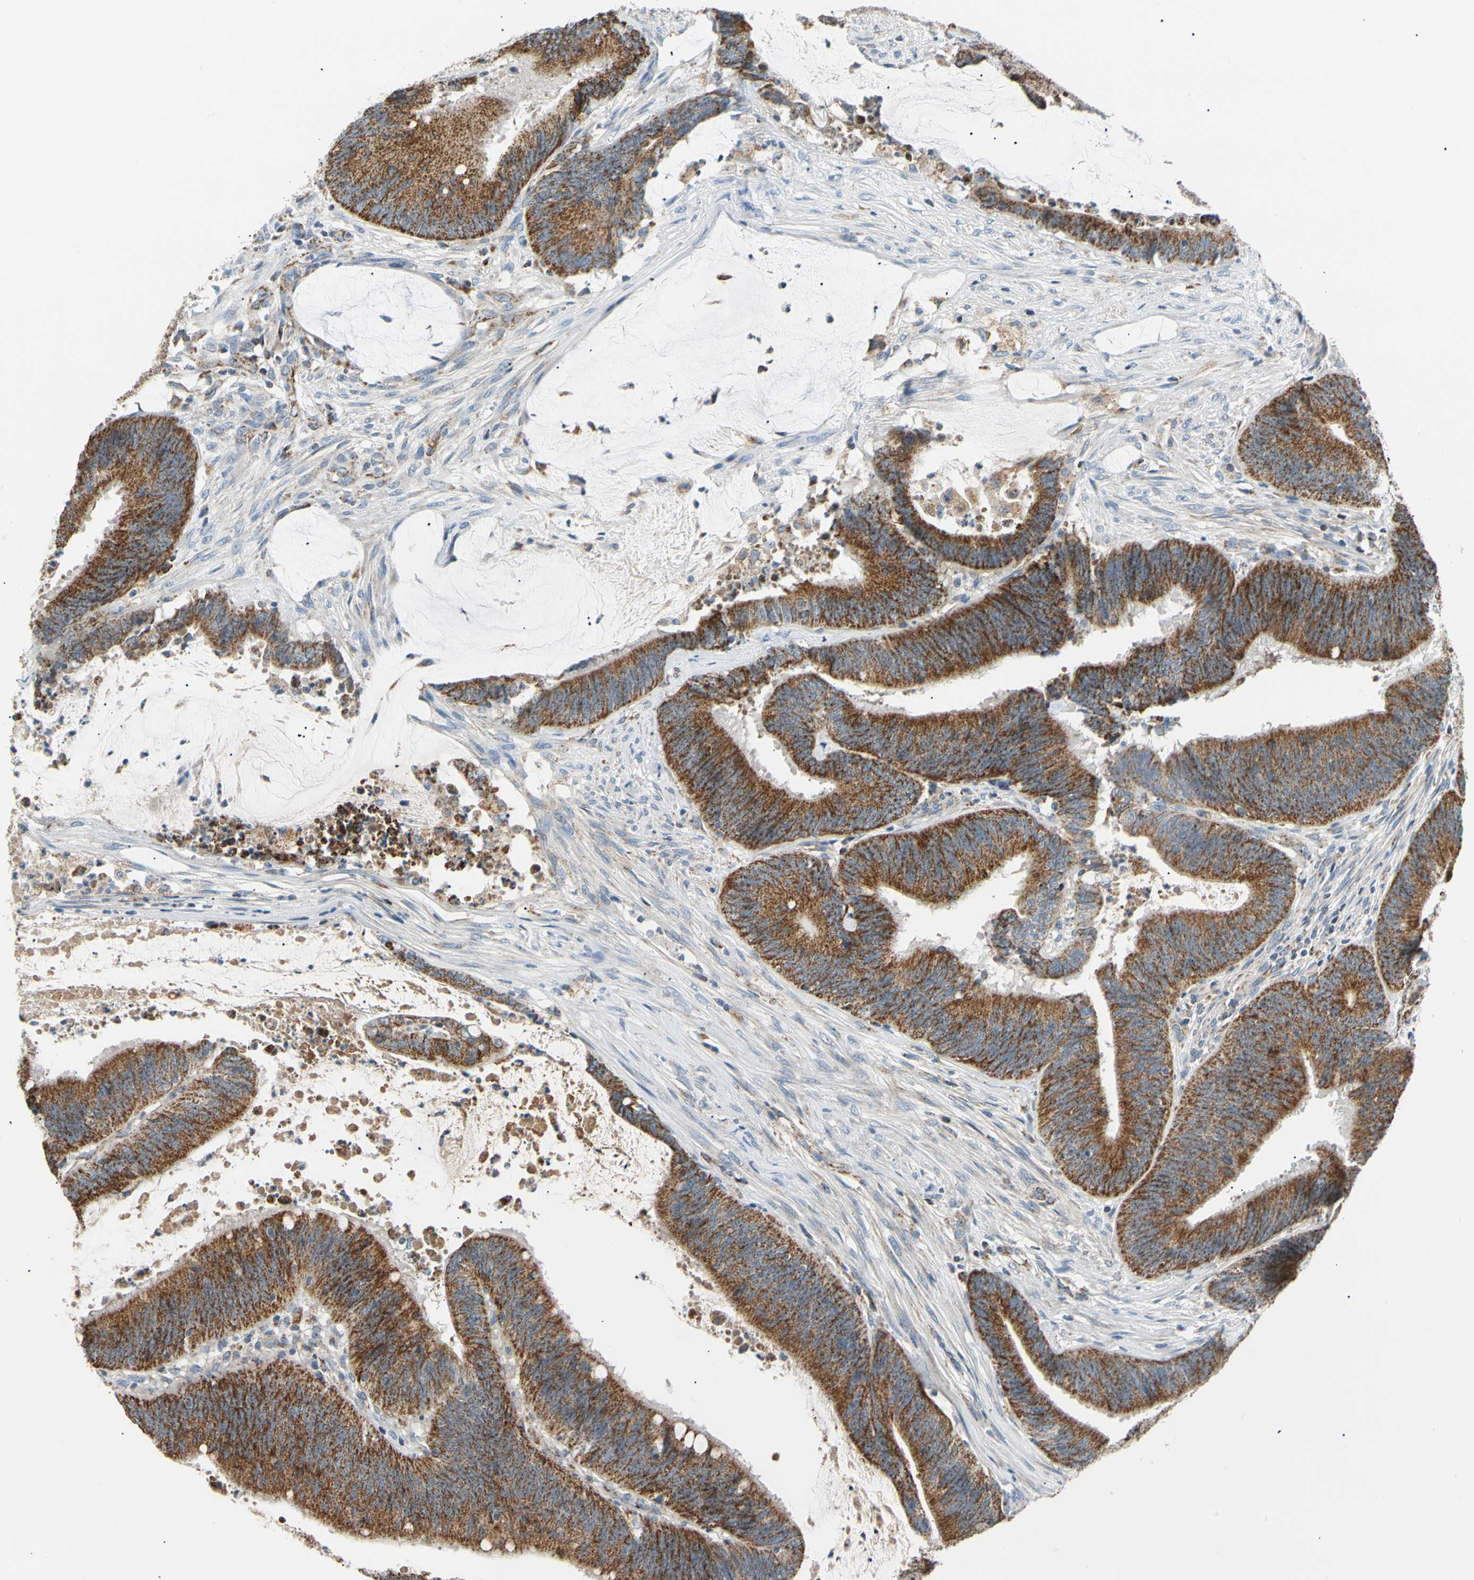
{"staining": {"intensity": "strong", "quantity": ">75%", "location": "cytoplasmic/membranous"}, "tissue": "colorectal cancer", "cell_type": "Tumor cells", "image_type": "cancer", "snomed": [{"axis": "morphology", "description": "Adenocarcinoma, NOS"}, {"axis": "topography", "description": "Rectum"}], "caption": "High-magnification brightfield microscopy of colorectal cancer stained with DAB (3,3'-diaminobenzidine) (brown) and counterstained with hematoxylin (blue). tumor cells exhibit strong cytoplasmic/membranous positivity is appreciated in approximately>75% of cells.", "gene": "ACAT1", "patient": {"sex": "female", "age": 66}}